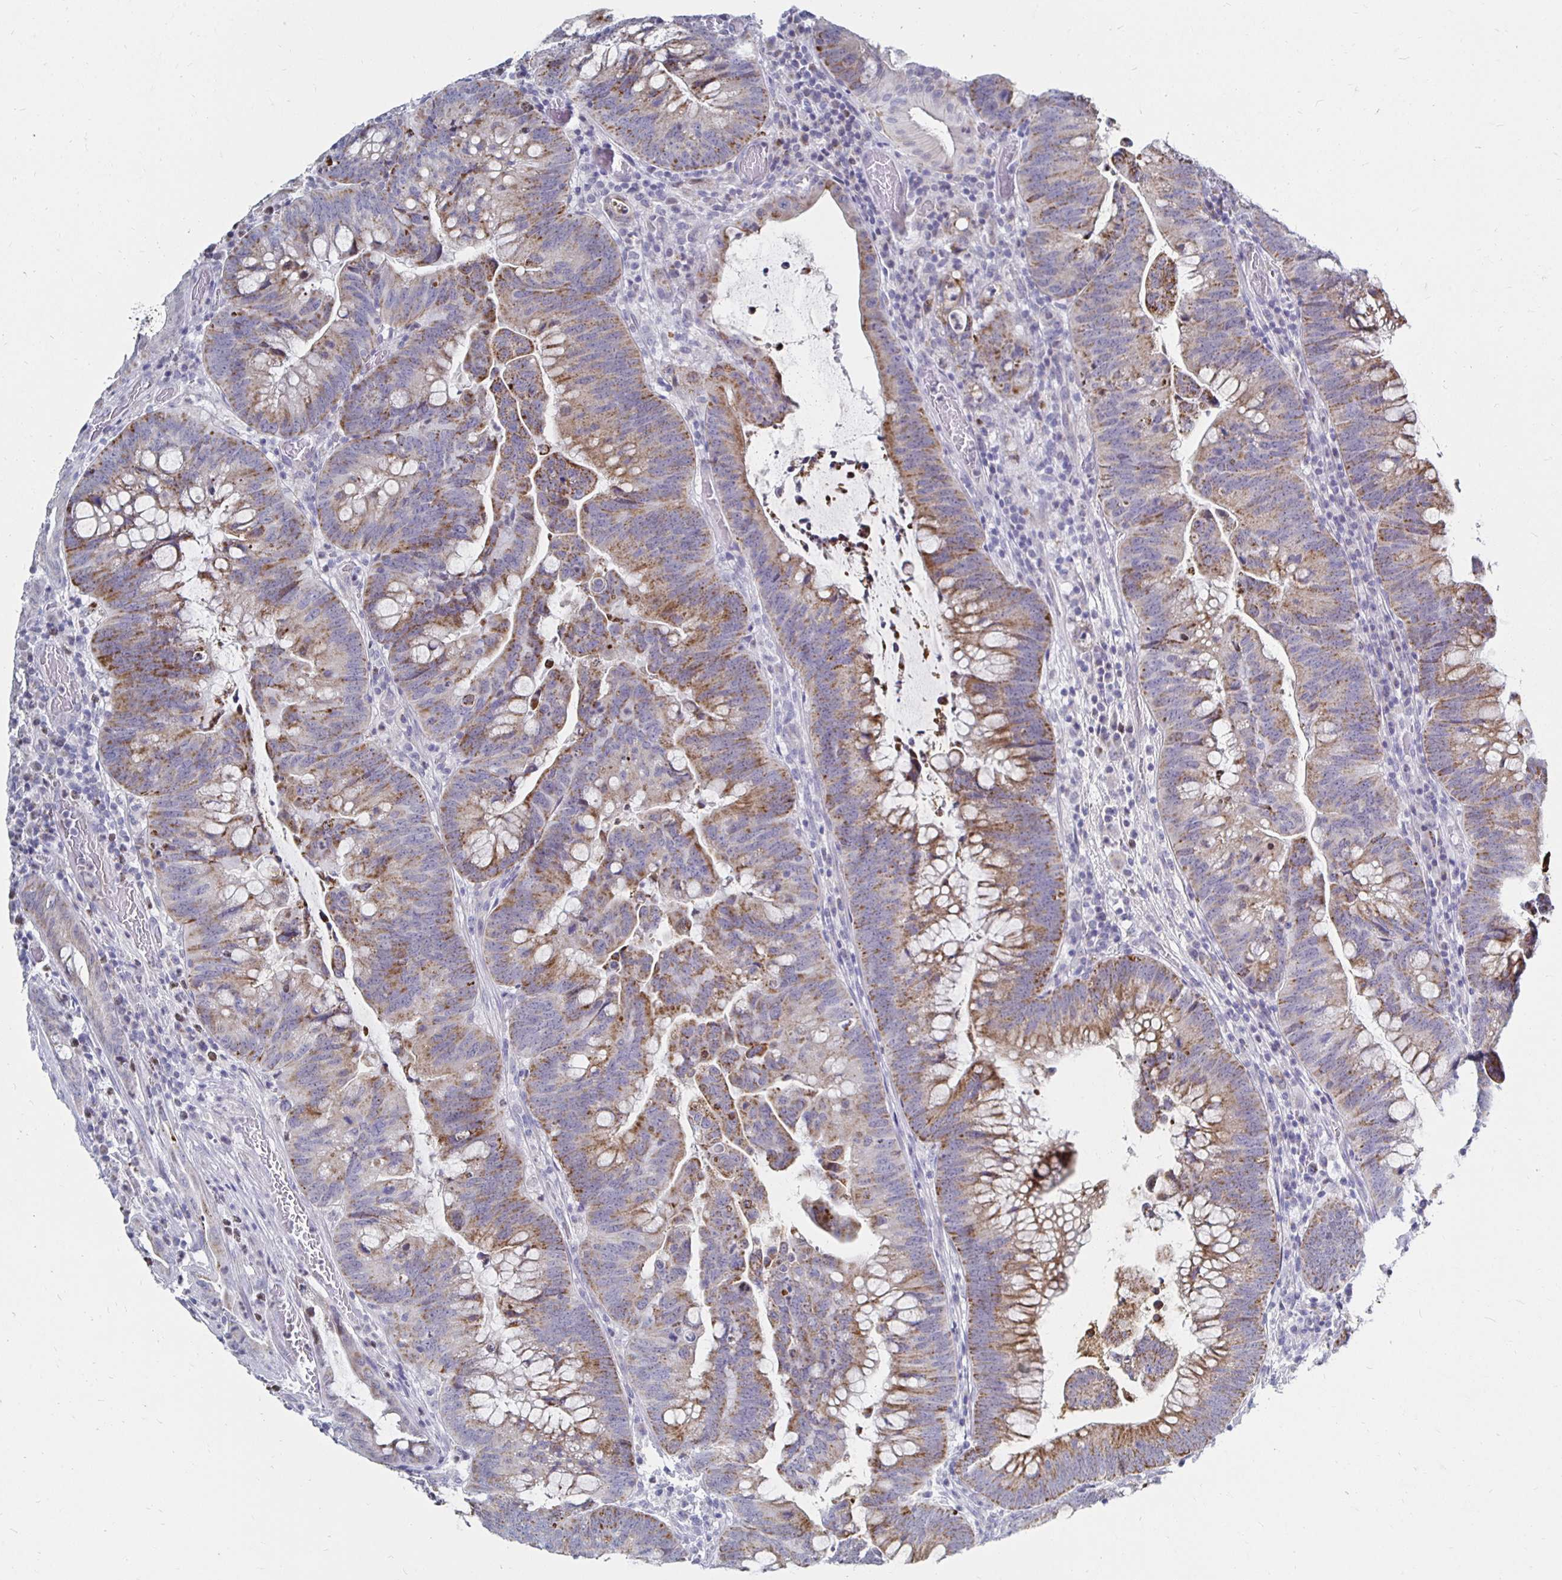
{"staining": {"intensity": "moderate", "quantity": ">75%", "location": "cytoplasmic/membranous"}, "tissue": "colorectal cancer", "cell_type": "Tumor cells", "image_type": "cancer", "snomed": [{"axis": "morphology", "description": "Adenocarcinoma, NOS"}, {"axis": "topography", "description": "Colon"}], "caption": "Protein expression by IHC exhibits moderate cytoplasmic/membranous positivity in approximately >75% of tumor cells in colorectal adenocarcinoma. Using DAB (brown) and hematoxylin (blue) stains, captured at high magnification using brightfield microscopy.", "gene": "NOCT", "patient": {"sex": "male", "age": 62}}